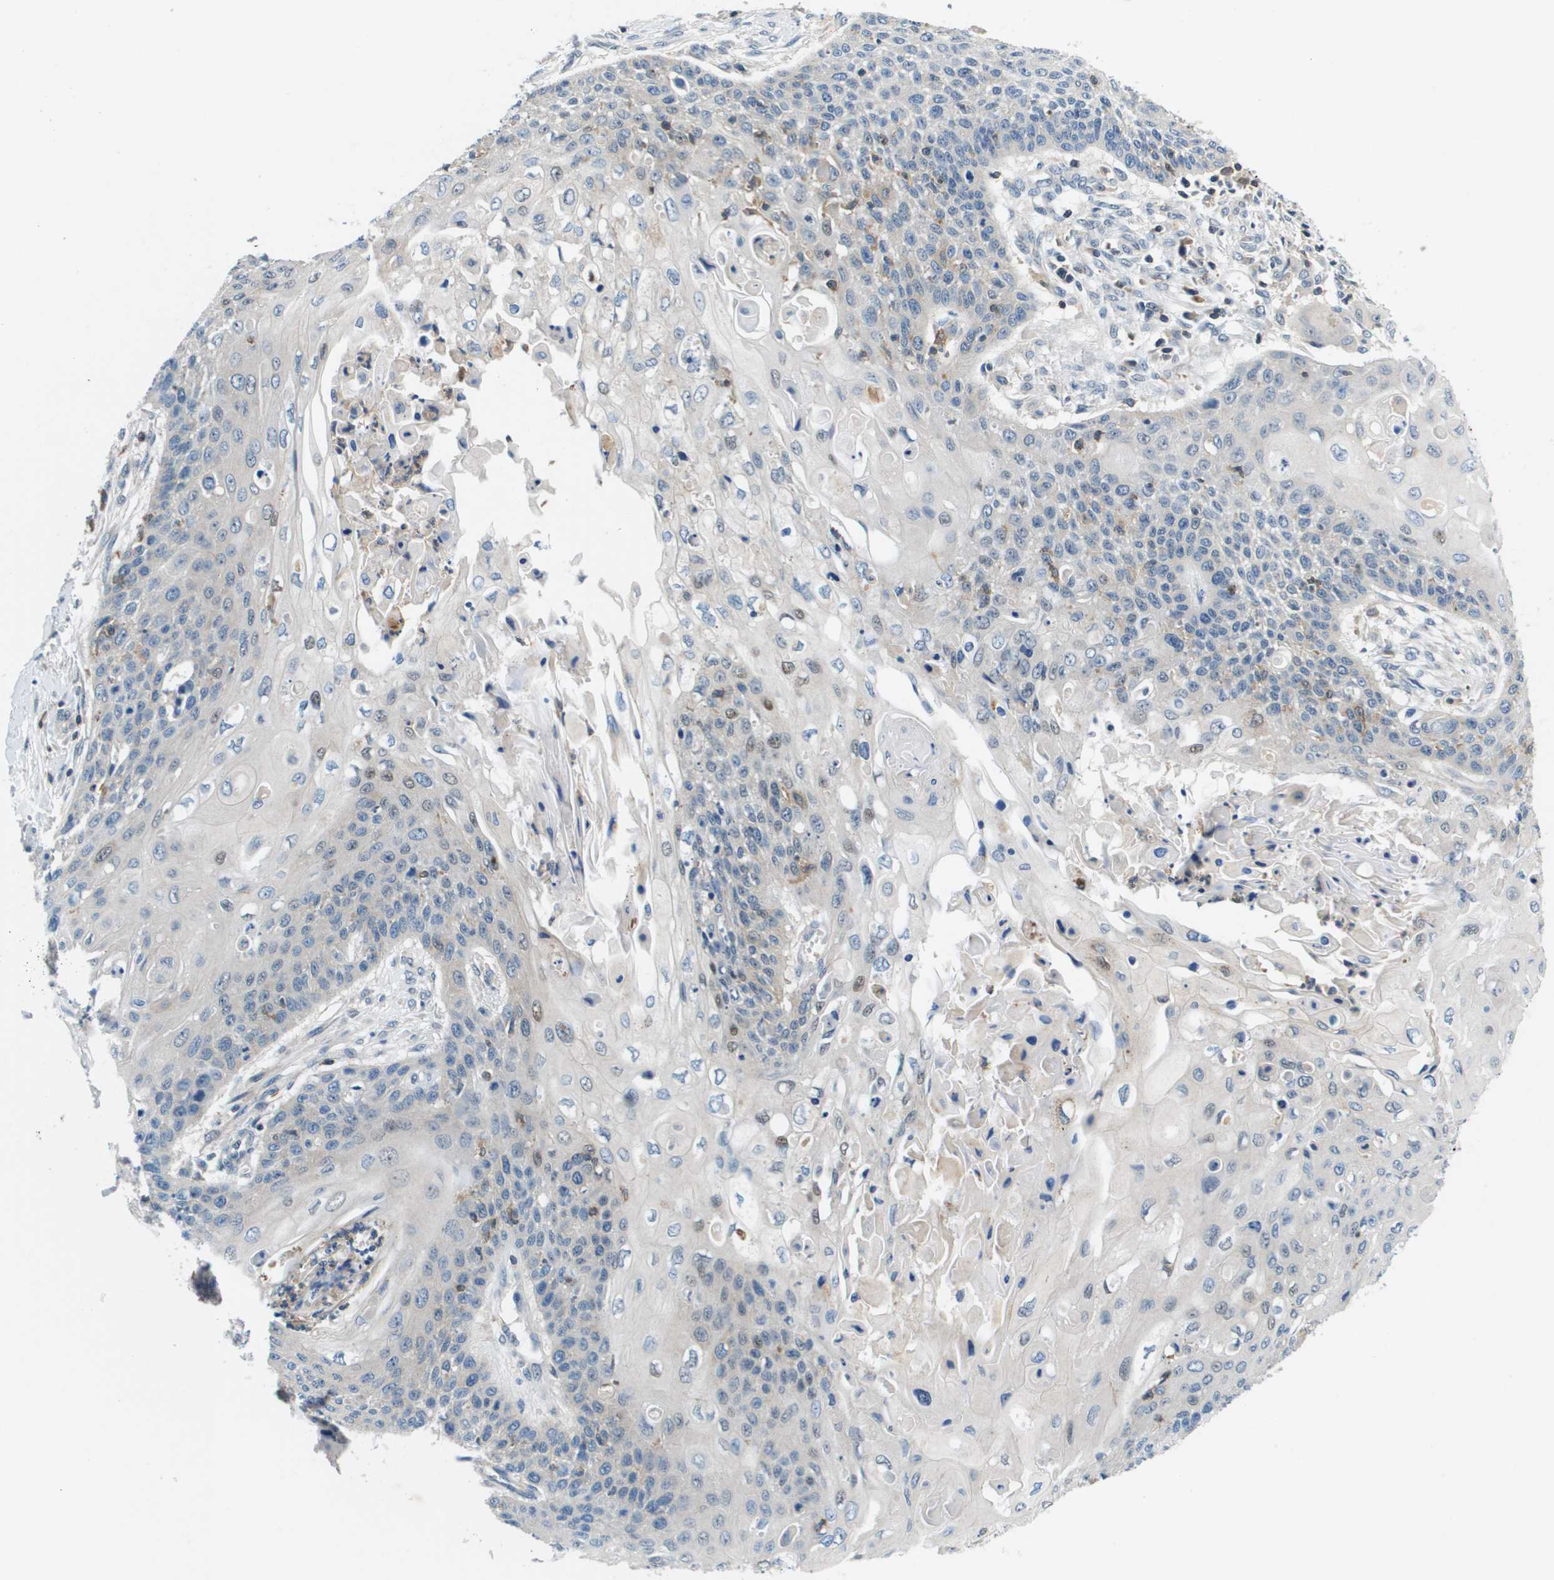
{"staining": {"intensity": "negative", "quantity": "none", "location": "none"}, "tissue": "cervical cancer", "cell_type": "Tumor cells", "image_type": "cancer", "snomed": [{"axis": "morphology", "description": "Squamous cell carcinoma, NOS"}, {"axis": "topography", "description": "Cervix"}], "caption": "Tumor cells show no significant staining in squamous cell carcinoma (cervical). (DAB (3,3'-diaminobenzidine) IHC with hematoxylin counter stain).", "gene": "KCNQ5", "patient": {"sex": "female", "age": 39}}